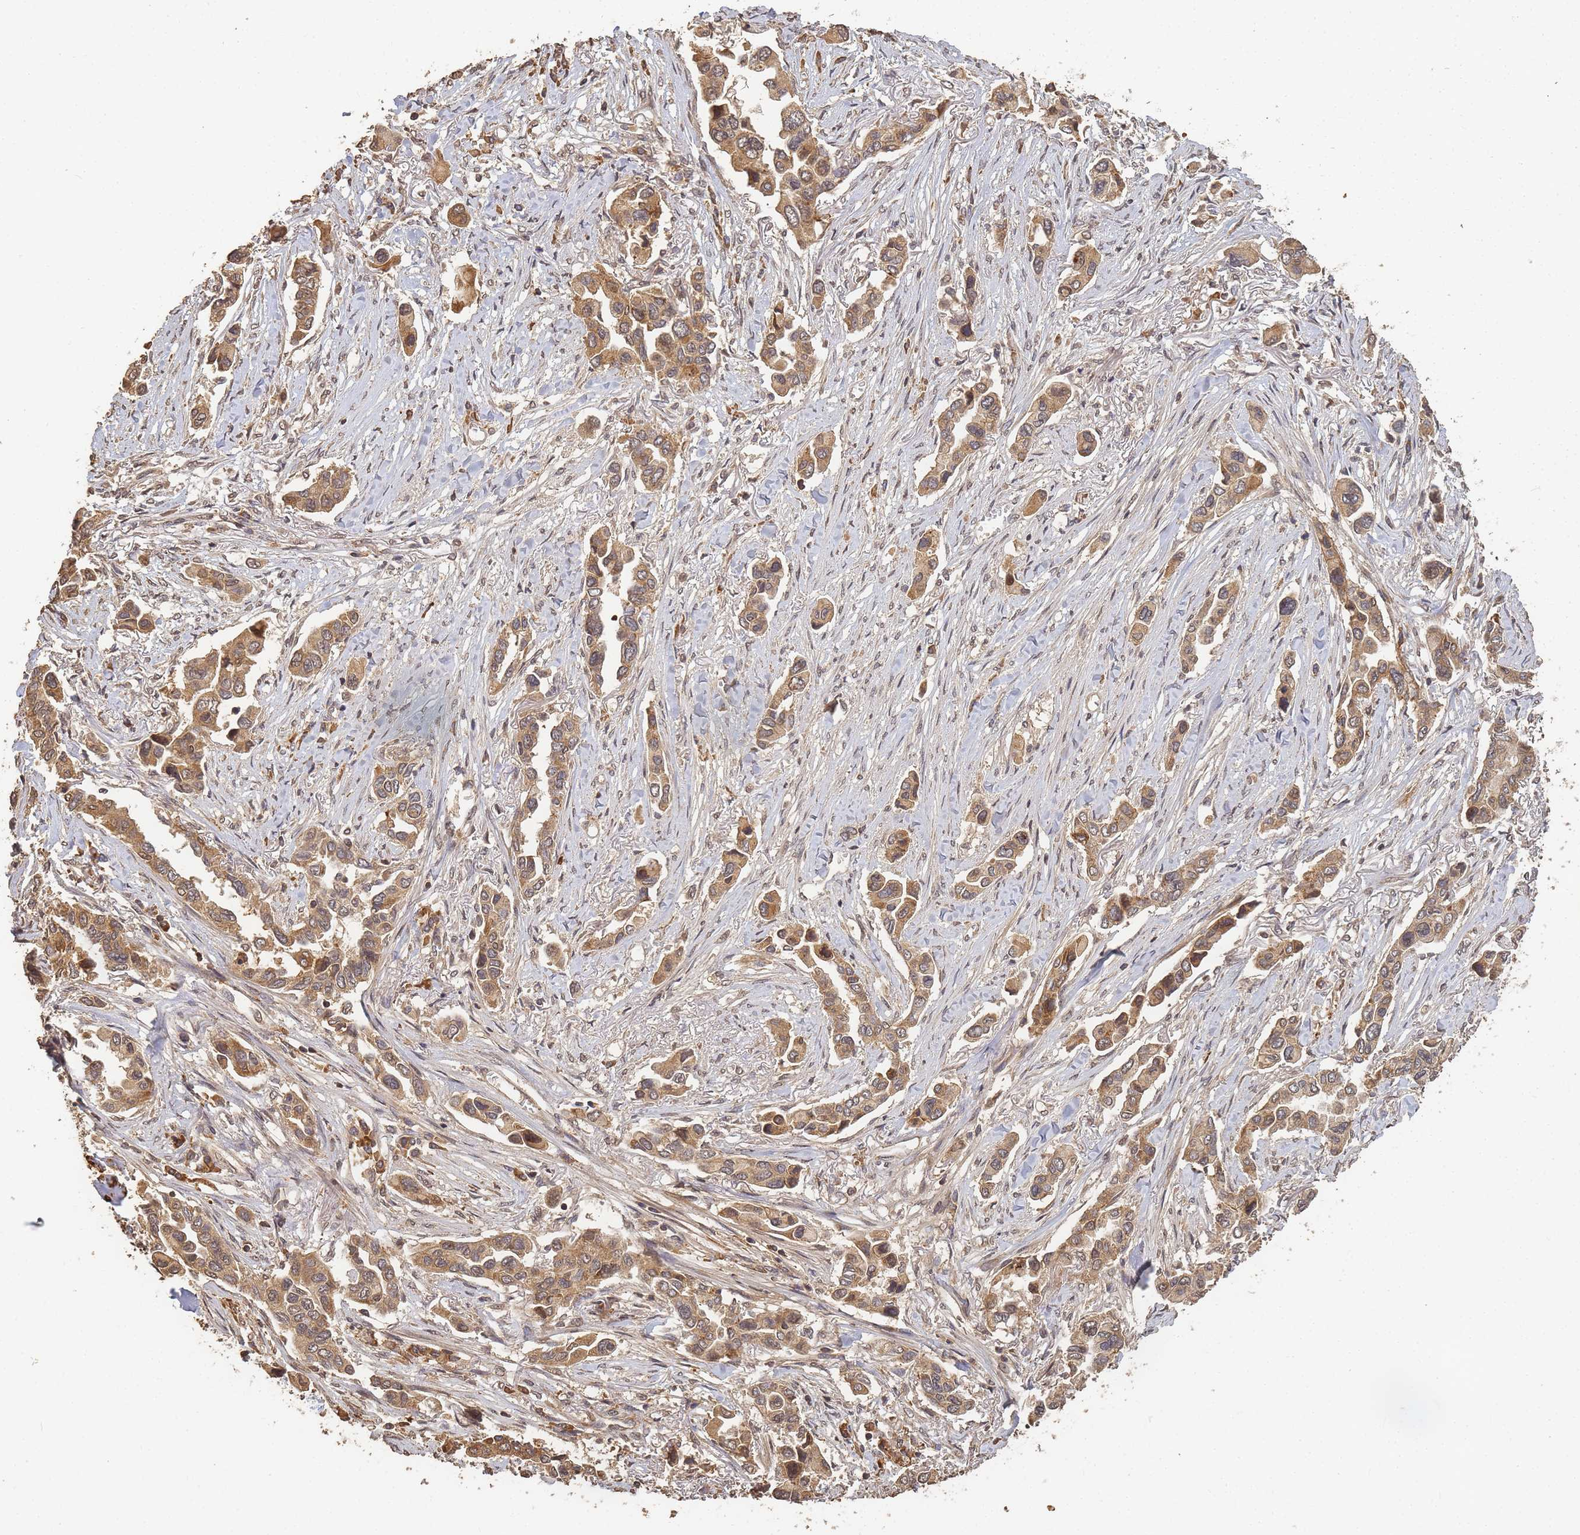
{"staining": {"intensity": "moderate", "quantity": ">75%", "location": "cytoplasmic/membranous,nuclear"}, "tissue": "lung cancer", "cell_type": "Tumor cells", "image_type": "cancer", "snomed": [{"axis": "morphology", "description": "Adenocarcinoma, NOS"}, {"axis": "topography", "description": "Lung"}], "caption": "Adenocarcinoma (lung) stained with DAB immunohistochemistry (IHC) reveals medium levels of moderate cytoplasmic/membranous and nuclear expression in approximately >75% of tumor cells.", "gene": "ALKBH1", "patient": {"sex": "female", "age": 76}}